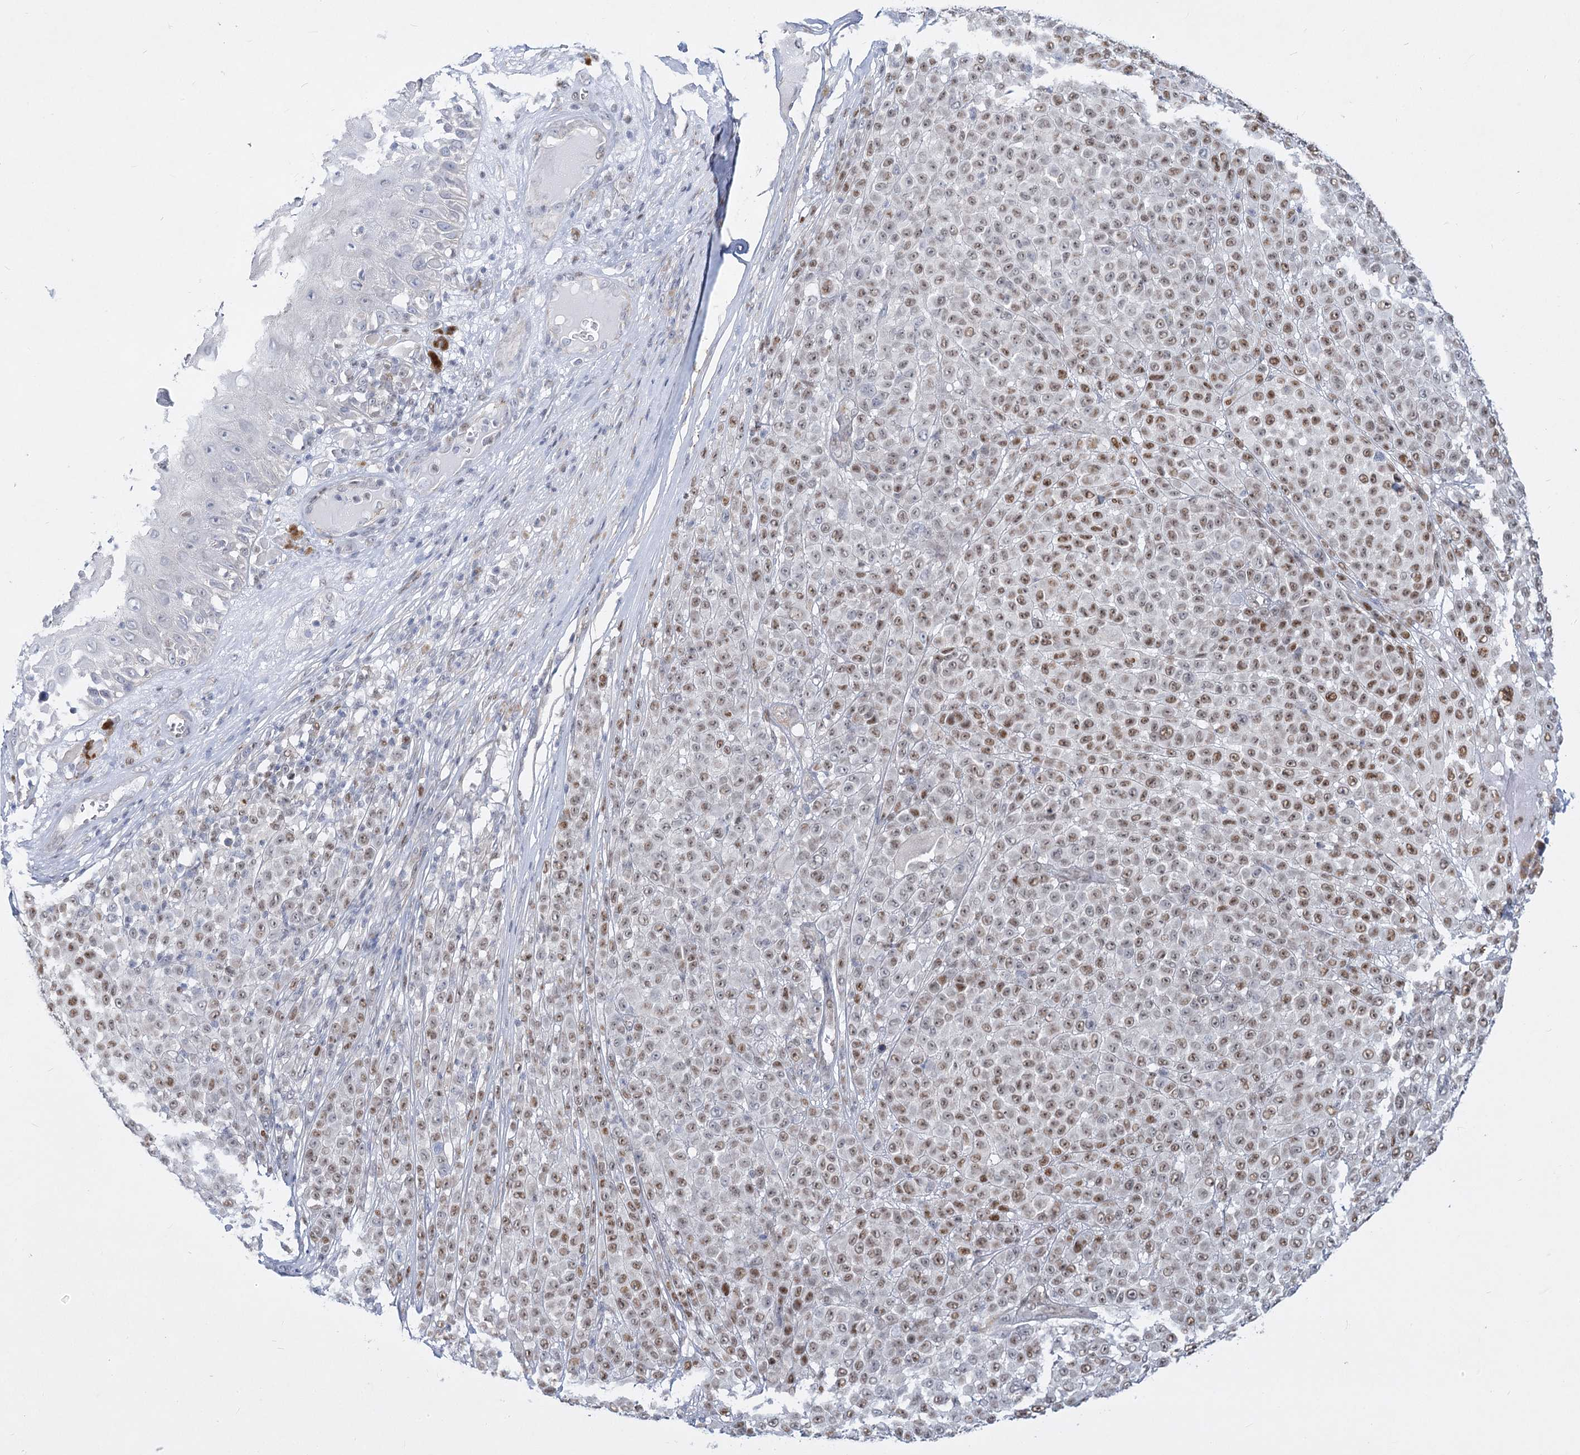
{"staining": {"intensity": "moderate", "quantity": ">75%", "location": "nuclear"}, "tissue": "melanoma", "cell_type": "Tumor cells", "image_type": "cancer", "snomed": [{"axis": "morphology", "description": "Malignant melanoma, NOS"}, {"axis": "topography", "description": "Skin"}], "caption": "Protein positivity by immunohistochemistry shows moderate nuclear positivity in approximately >75% of tumor cells in malignant melanoma.", "gene": "ARSI", "patient": {"sex": "female", "age": 94}}